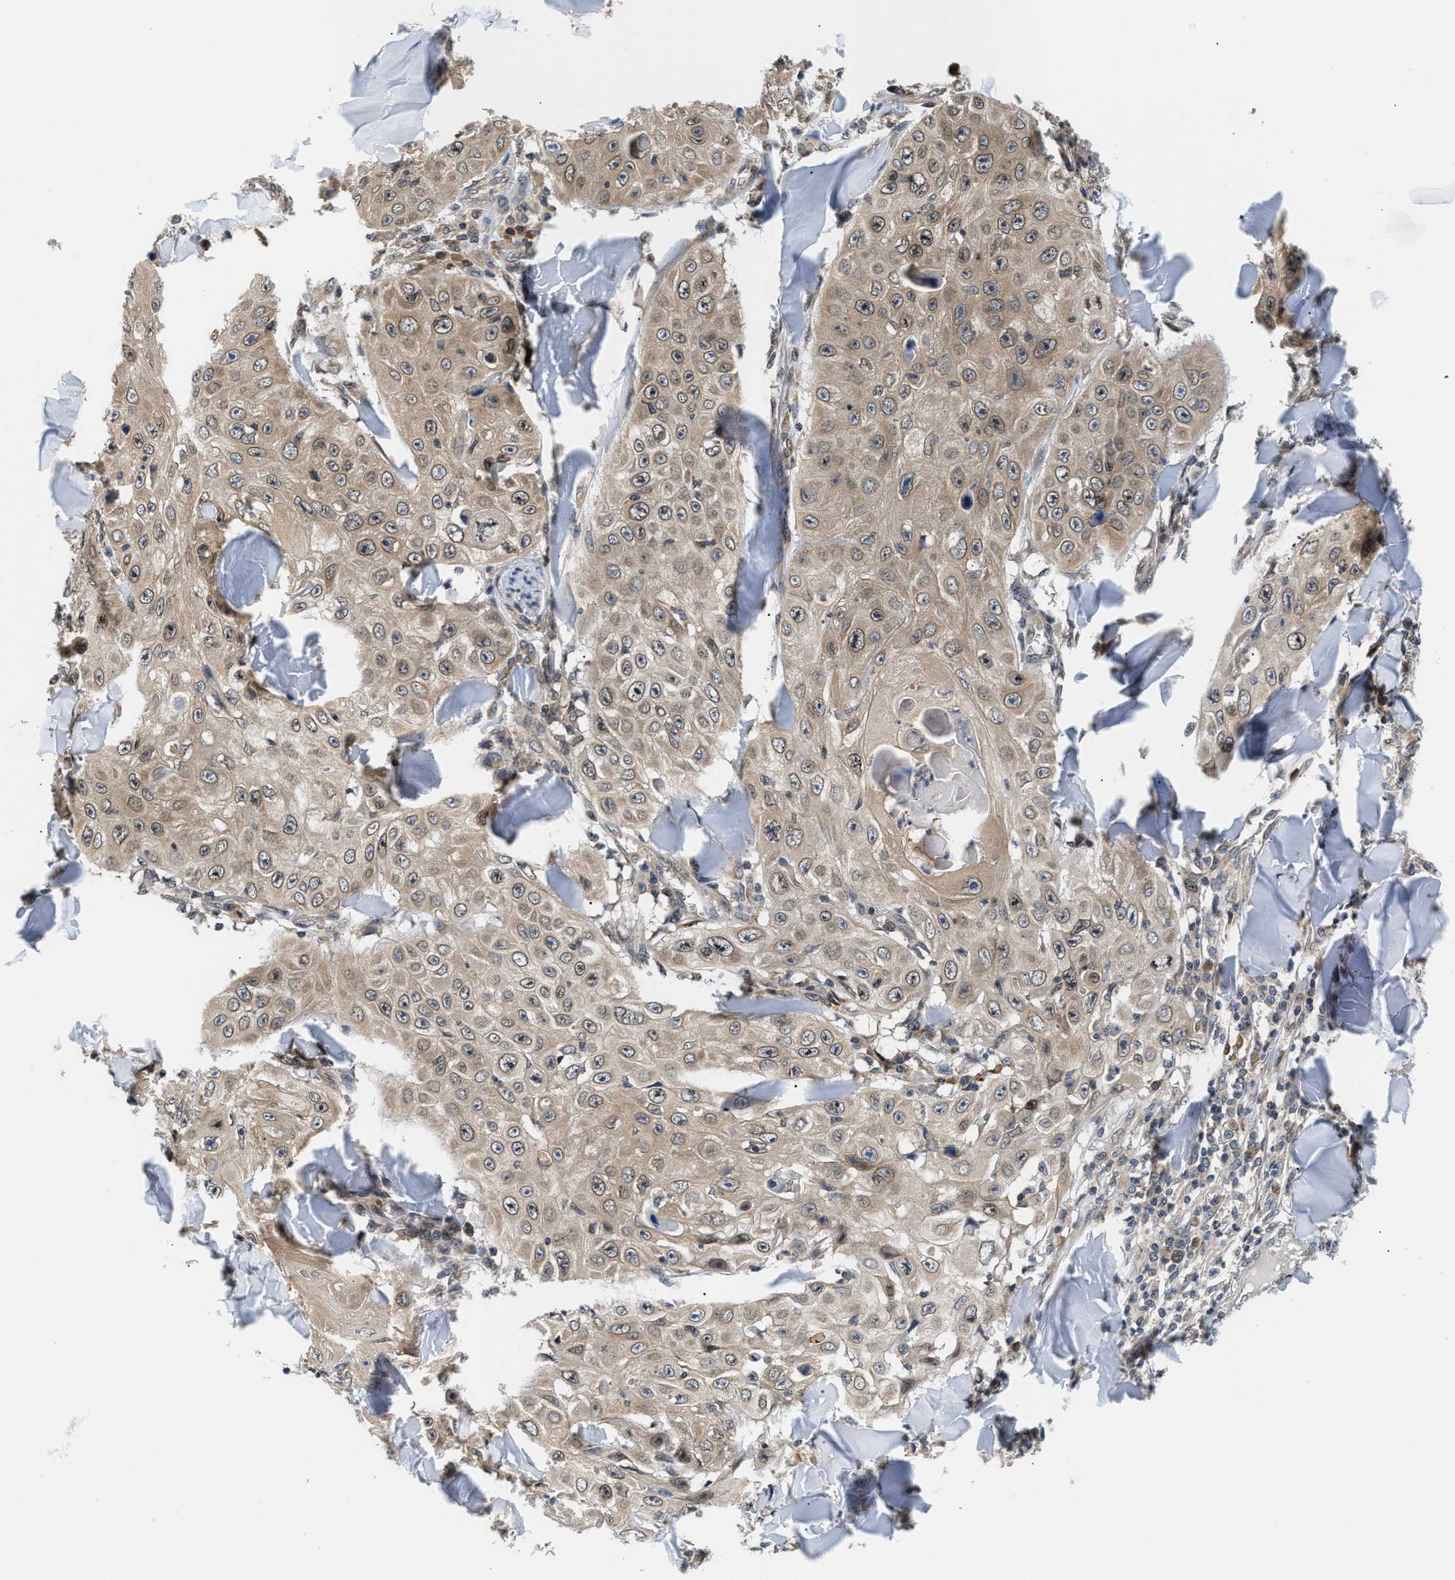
{"staining": {"intensity": "weak", "quantity": ">75%", "location": "cytoplasmic/membranous"}, "tissue": "skin cancer", "cell_type": "Tumor cells", "image_type": "cancer", "snomed": [{"axis": "morphology", "description": "Squamous cell carcinoma, NOS"}, {"axis": "topography", "description": "Skin"}], "caption": "Approximately >75% of tumor cells in human squamous cell carcinoma (skin) reveal weak cytoplasmic/membranous protein expression as visualized by brown immunohistochemical staining.", "gene": "RAB29", "patient": {"sex": "male", "age": 86}}